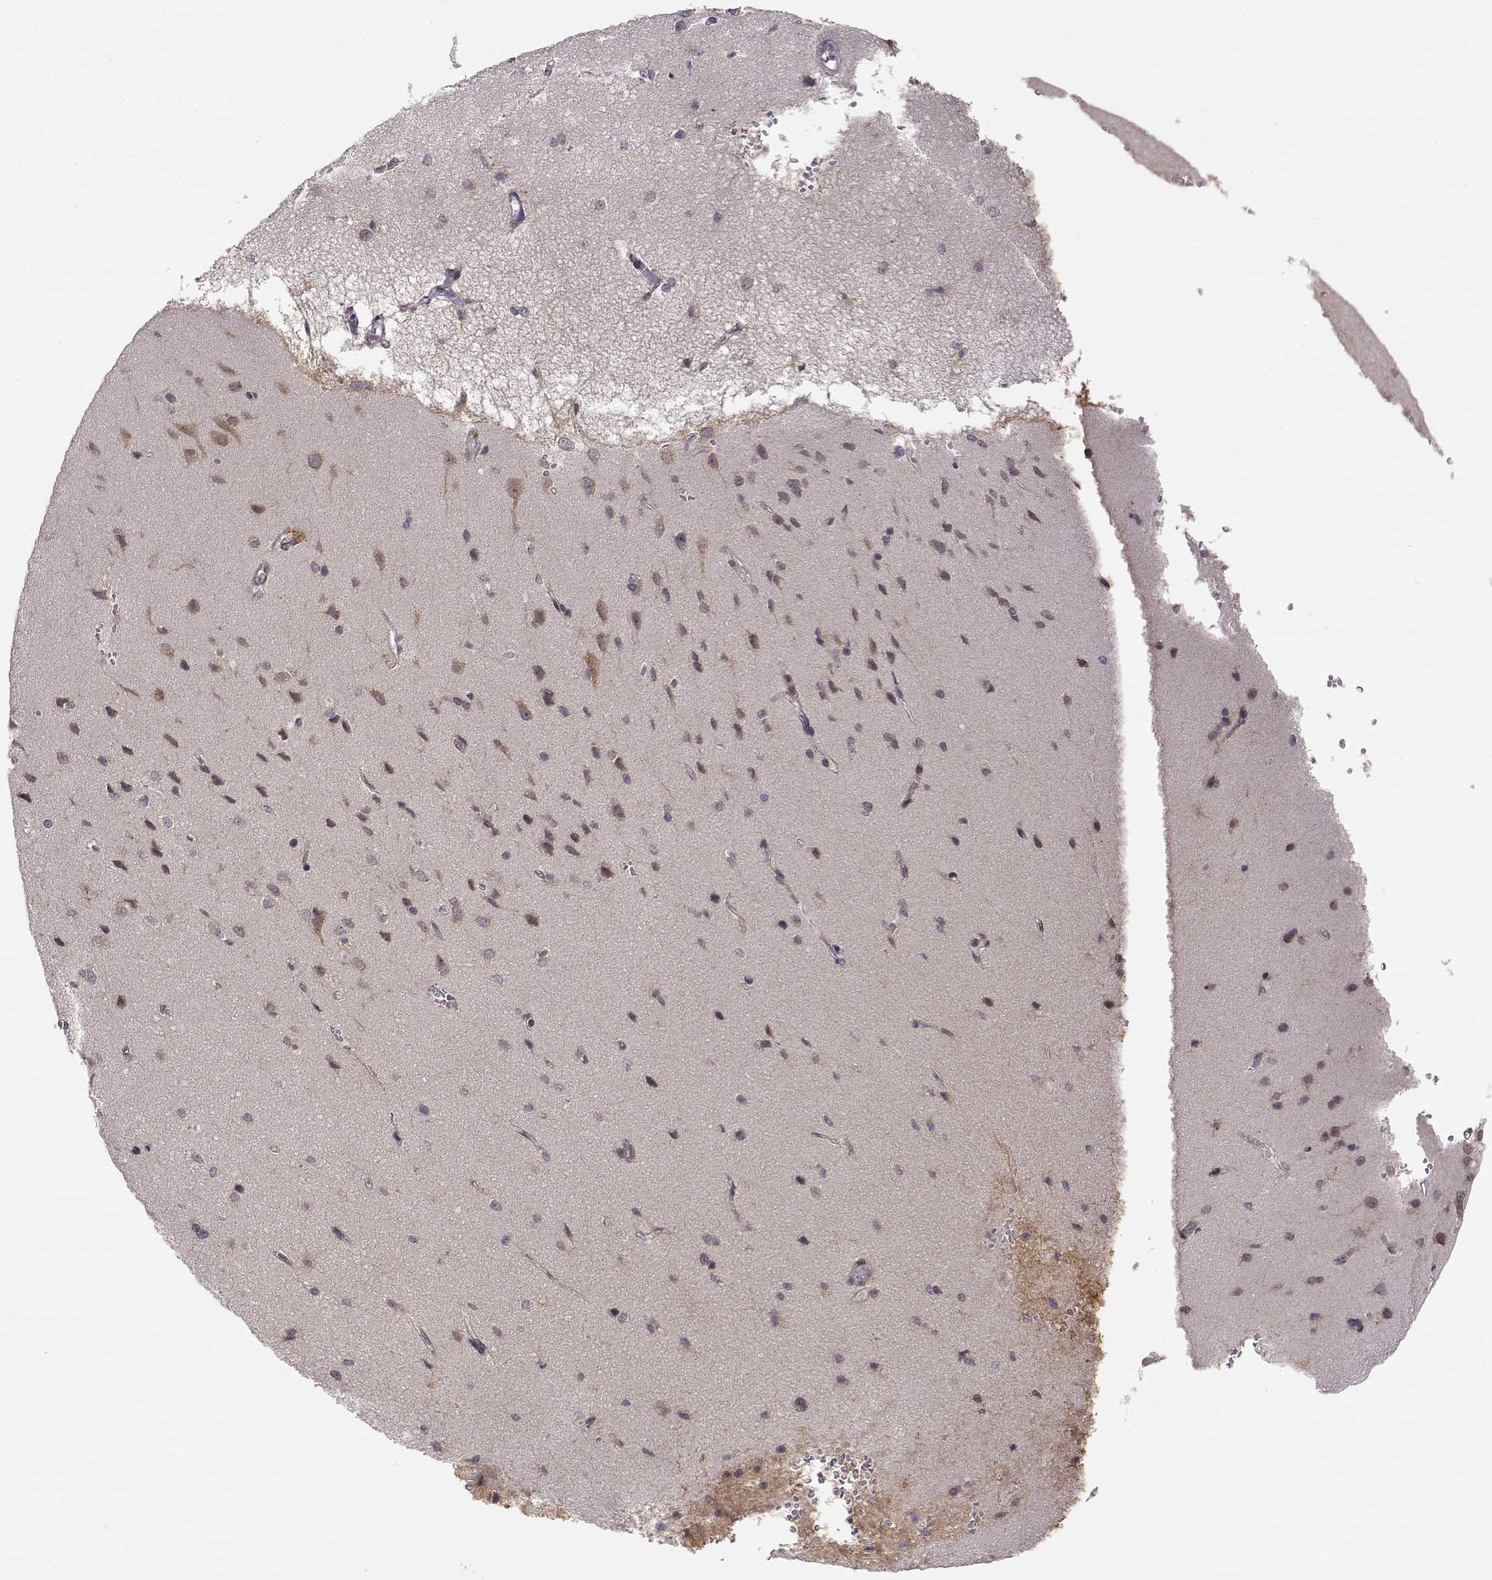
{"staining": {"intensity": "negative", "quantity": "none", "location": "none"}, "tissue": "cerebral cortex", "cell_type": "Endothelial cells", "image_type": "normal", "snomed": [{"axis": "morphology", "description": "Normal tissue, NOS"}, {"axis": "topography", "description": "Cerebral cortex"}], "caption": "The histopathology image reveals no significant expression in endothelial cells of cerebral cortex. The staining was performed using DAB to visualize the protein expression in brown, while the nuclei were stained in blue with hematoxylin (Magnification: 20x).", "gene": "ERGIC2", "patient": {"sex": "male", "age": 37}}